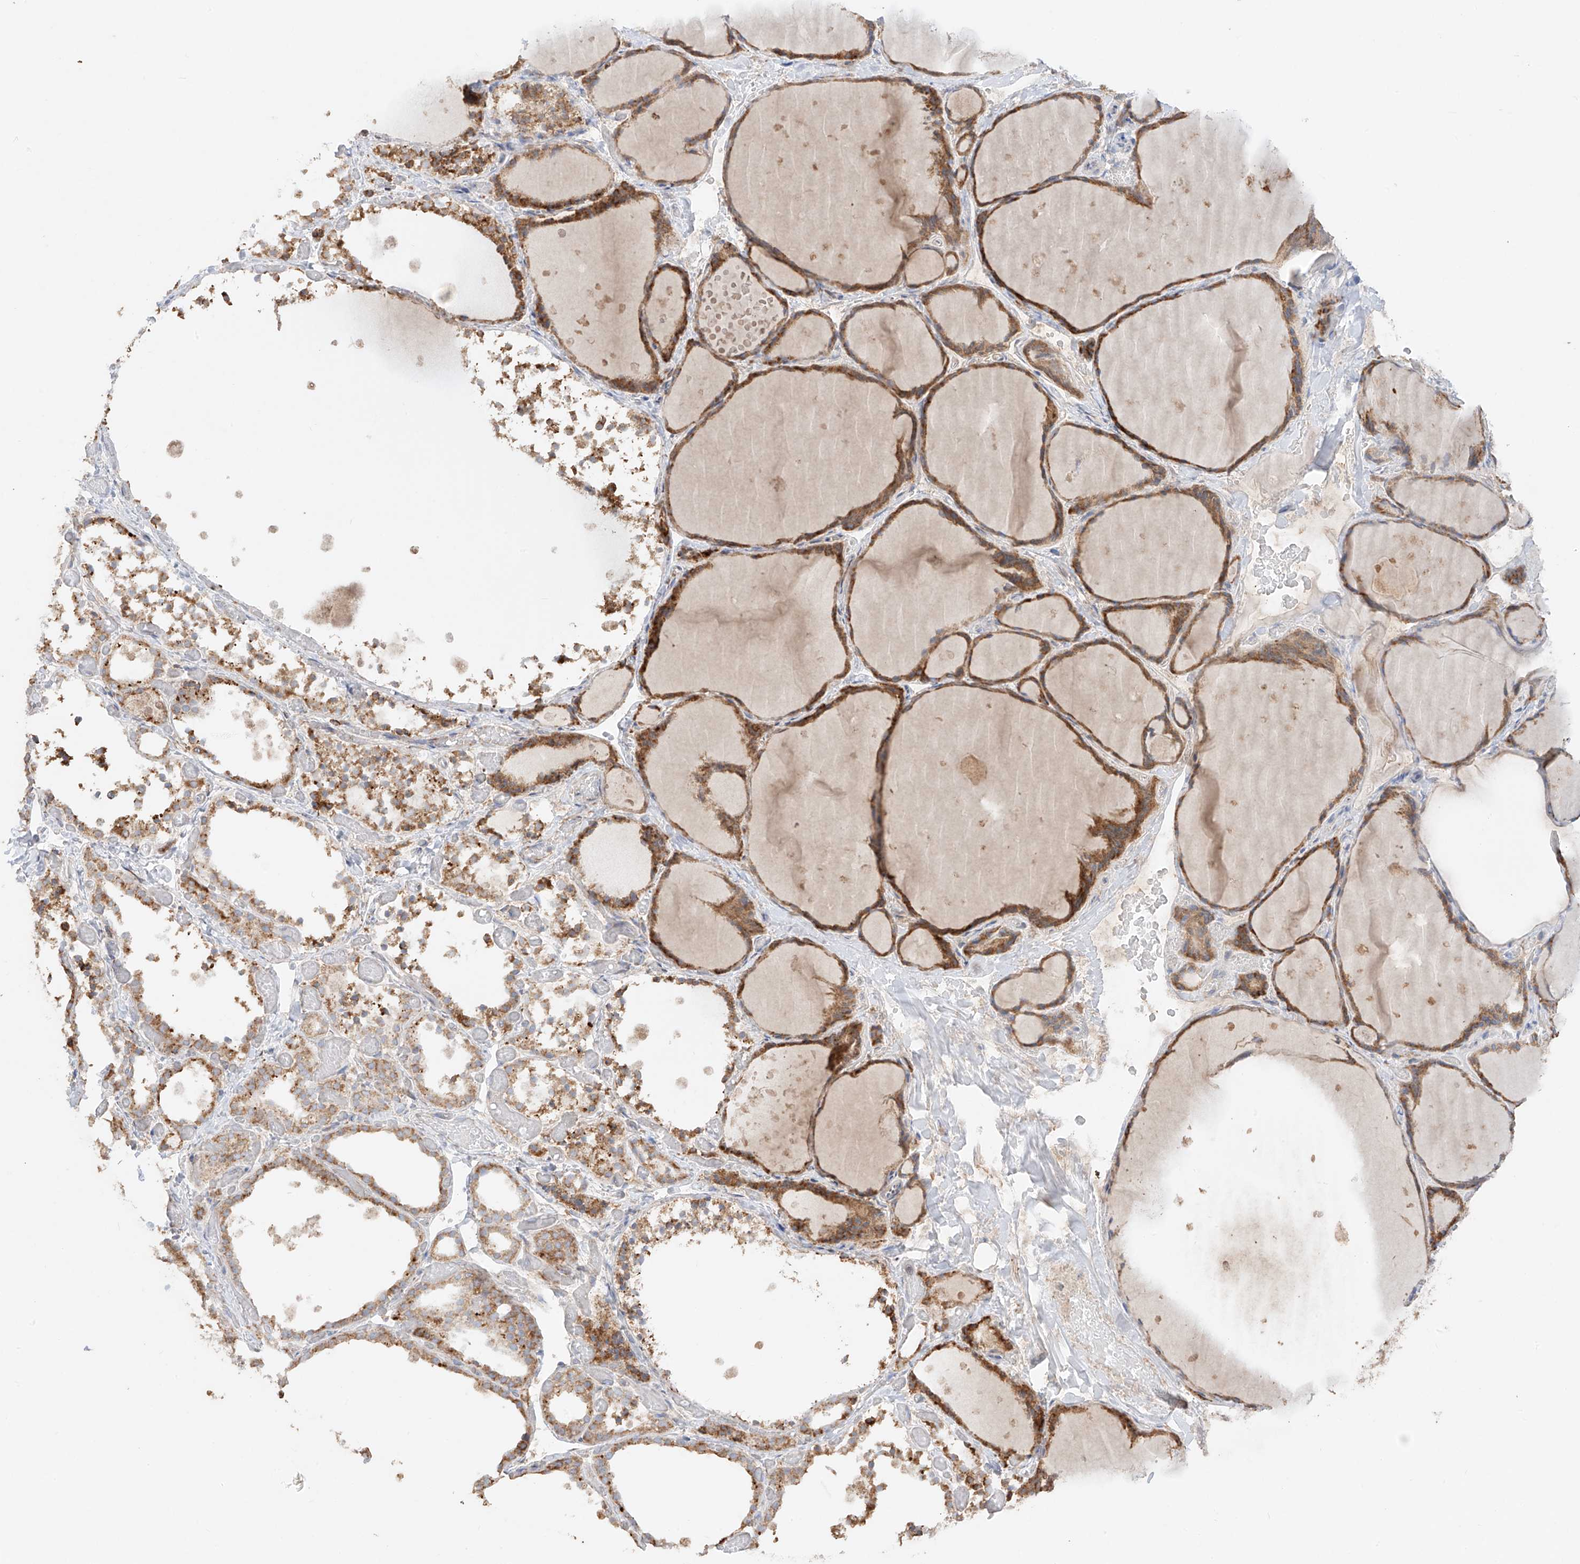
{"staining": {"intensity": "moderate", "quantity": ">75%", "location": "cytoplasmic/membranous"}, "tissue": "thyroid gland", "cell_type": "Glandular cells", "image_type": "normal", "snomed": [{"axis": "morphology", "description": "Normal tissue, NOS"}, {"axis": "topography", "description": "Thyroid gland"}], "caption": "Protein expression by immunohistochemistry reveals moderate cytoplasmic/membranous positivity in approximately >75% of glandular cells in unremarkable thyroid gland. (DAB (3,3'-diaminobenzidine) IHC, brown staining for protein, blue staining for nuclei).", "gene": "COLGALT2", "patient": {"sex": "female", "age": 44}}